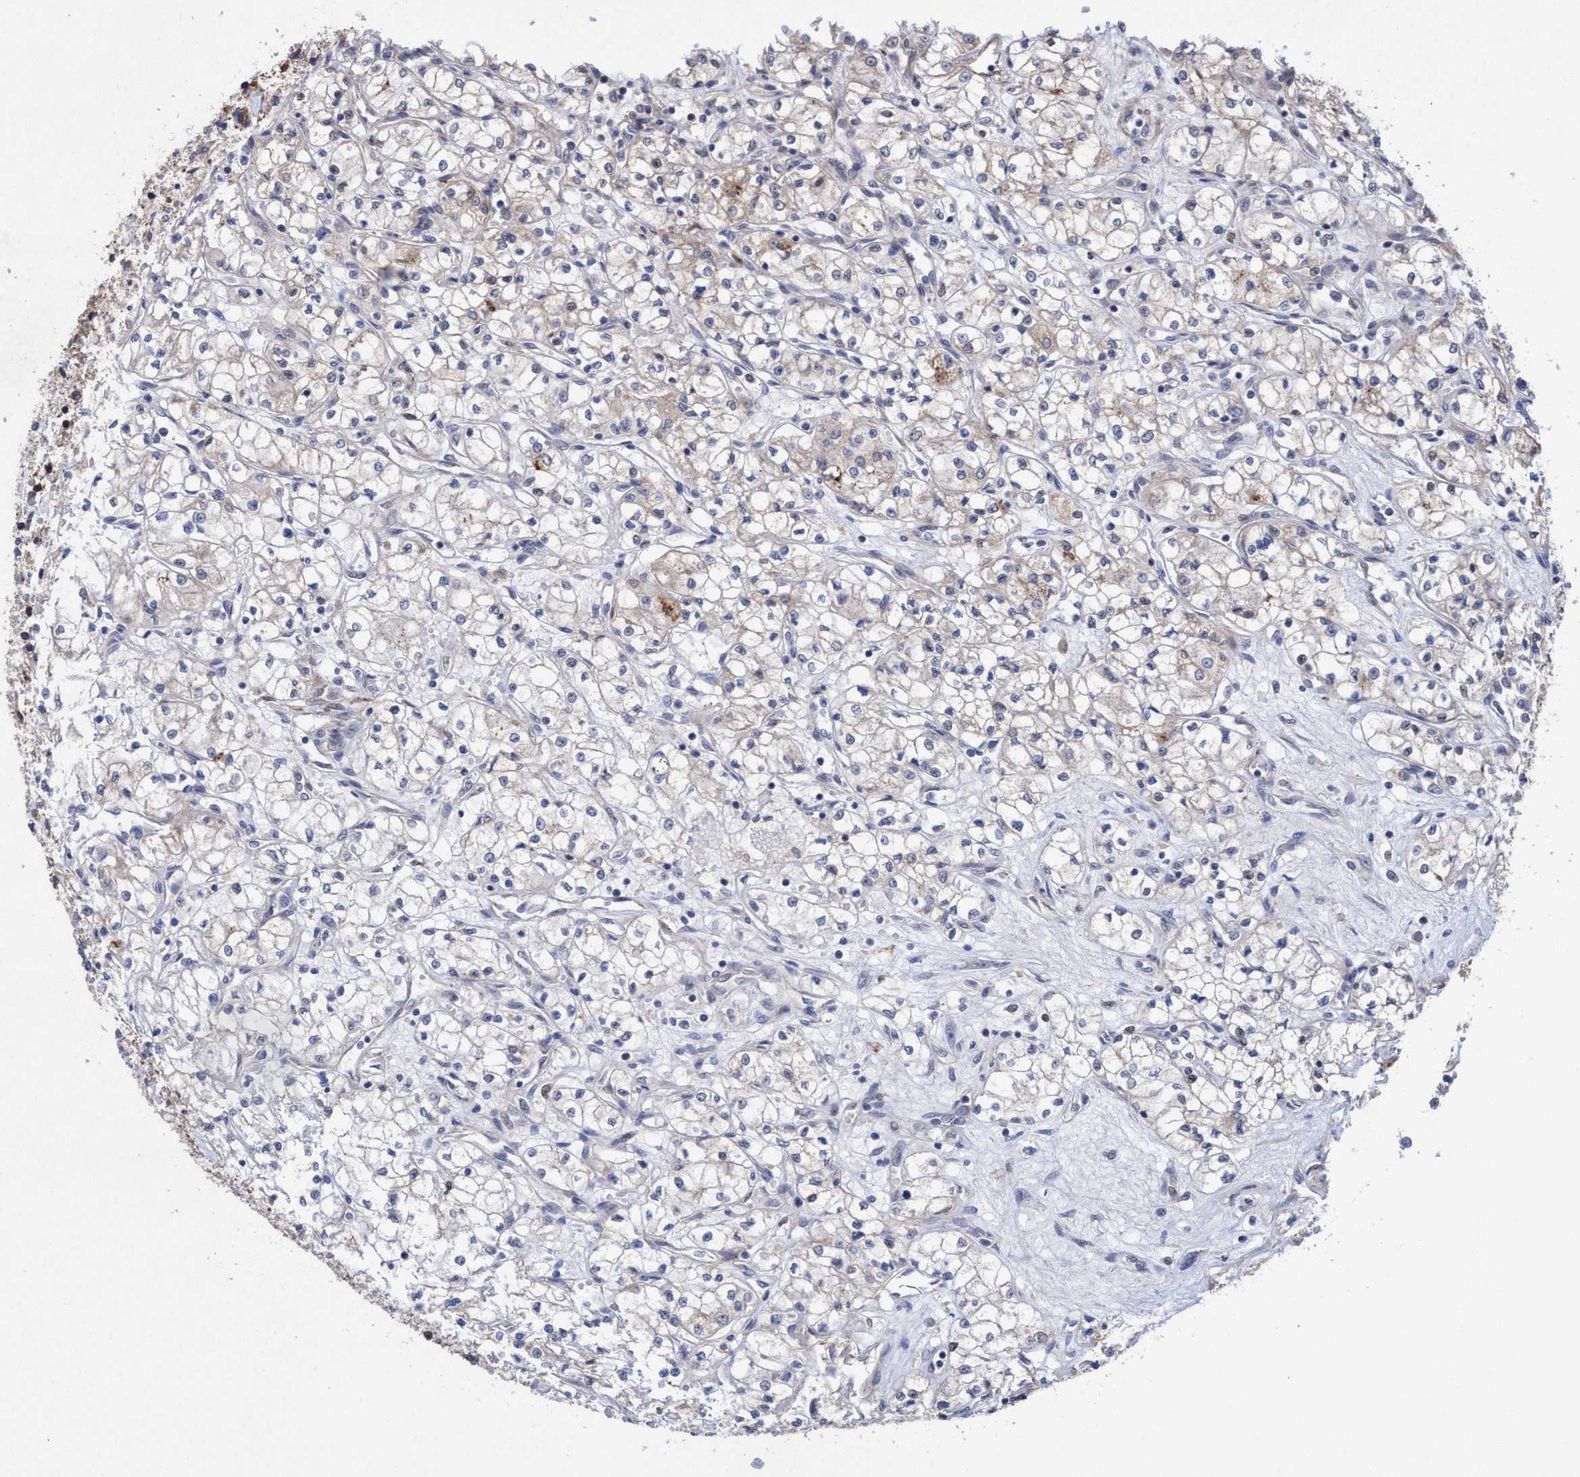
{"staining": {"intensity": "negative", "quantity": "none", "location": "none"}, "tissue": "renal cancer", "cell_type": "Tumor cells", "image_type": "cancer", "snomed": [{"axis": "morphology", "description": "Normal tissue, NOS"}, {"axis": "morphology", "description": "Adenocarcinoma, NOS"}, {"axis": "topography", "description": "Kidney"}], "caption": "There is no significant staining in tumor cells of renal adenocarcinoma.", "gene": "P2RY14", "patient": {"sex": "male", "age": 59}}